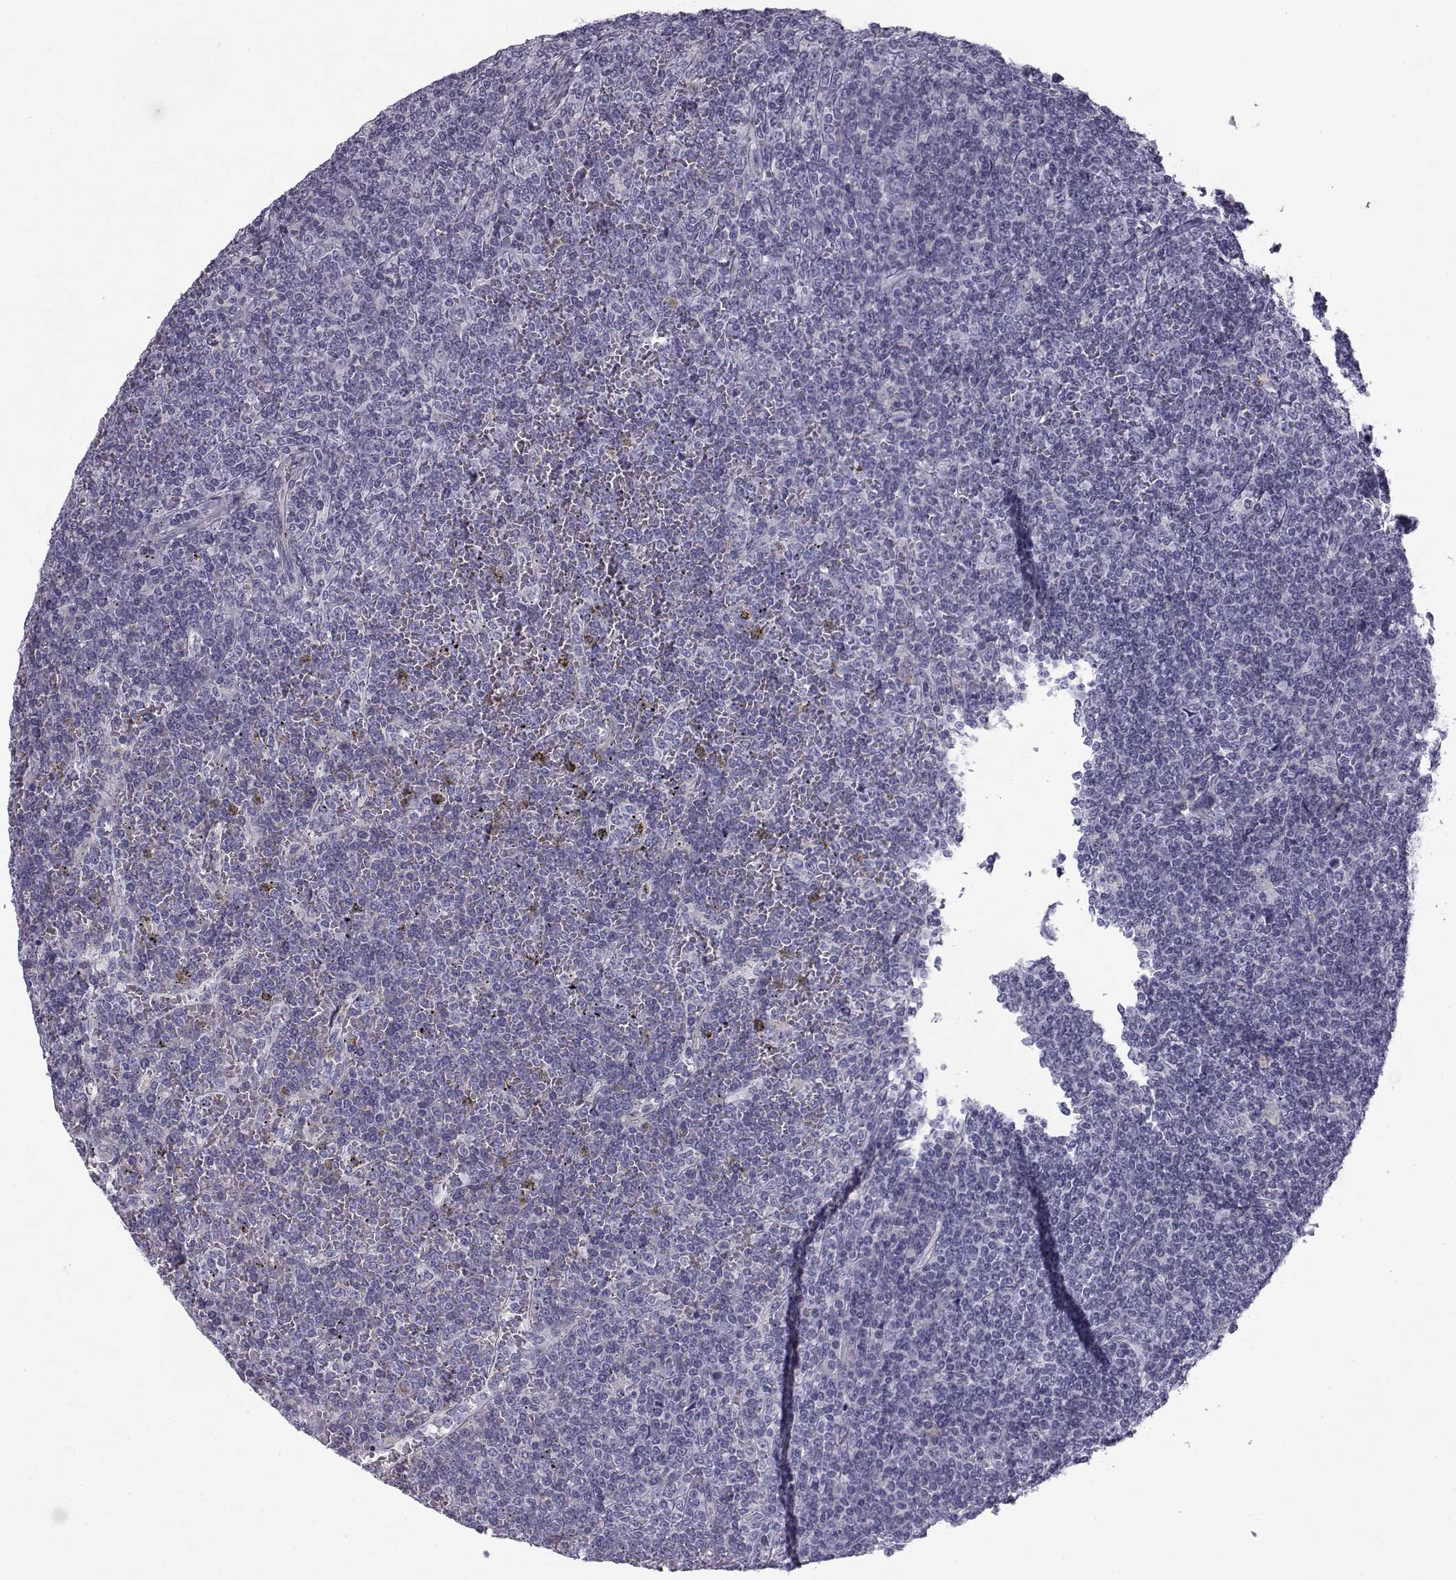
{"staining": {"intensity": "negative", "quantity": "none", "location": "none"}, "tissue": "lymphoma", "cell_type": "Tumor cells", "image_type": "cancer", "snomed": [{"axis": "morphology", "description": "Malignant lymphoma, non-Hodgkin's type, Low grade"}, {"axis": "topography", "description": "Spleen"}], "caption": "Malignant lymphoma, non-Hodgkin's type (low-grade) was stained to show a protein in brown. There is no significant staining in tumor cells. (DAB (3,3'-diaminobenzidine) immunohistochemistry (IHC) with hematoxylin counter stain).", "gene": "CALCR", "patient": {"sex": "female", "age": 19}}